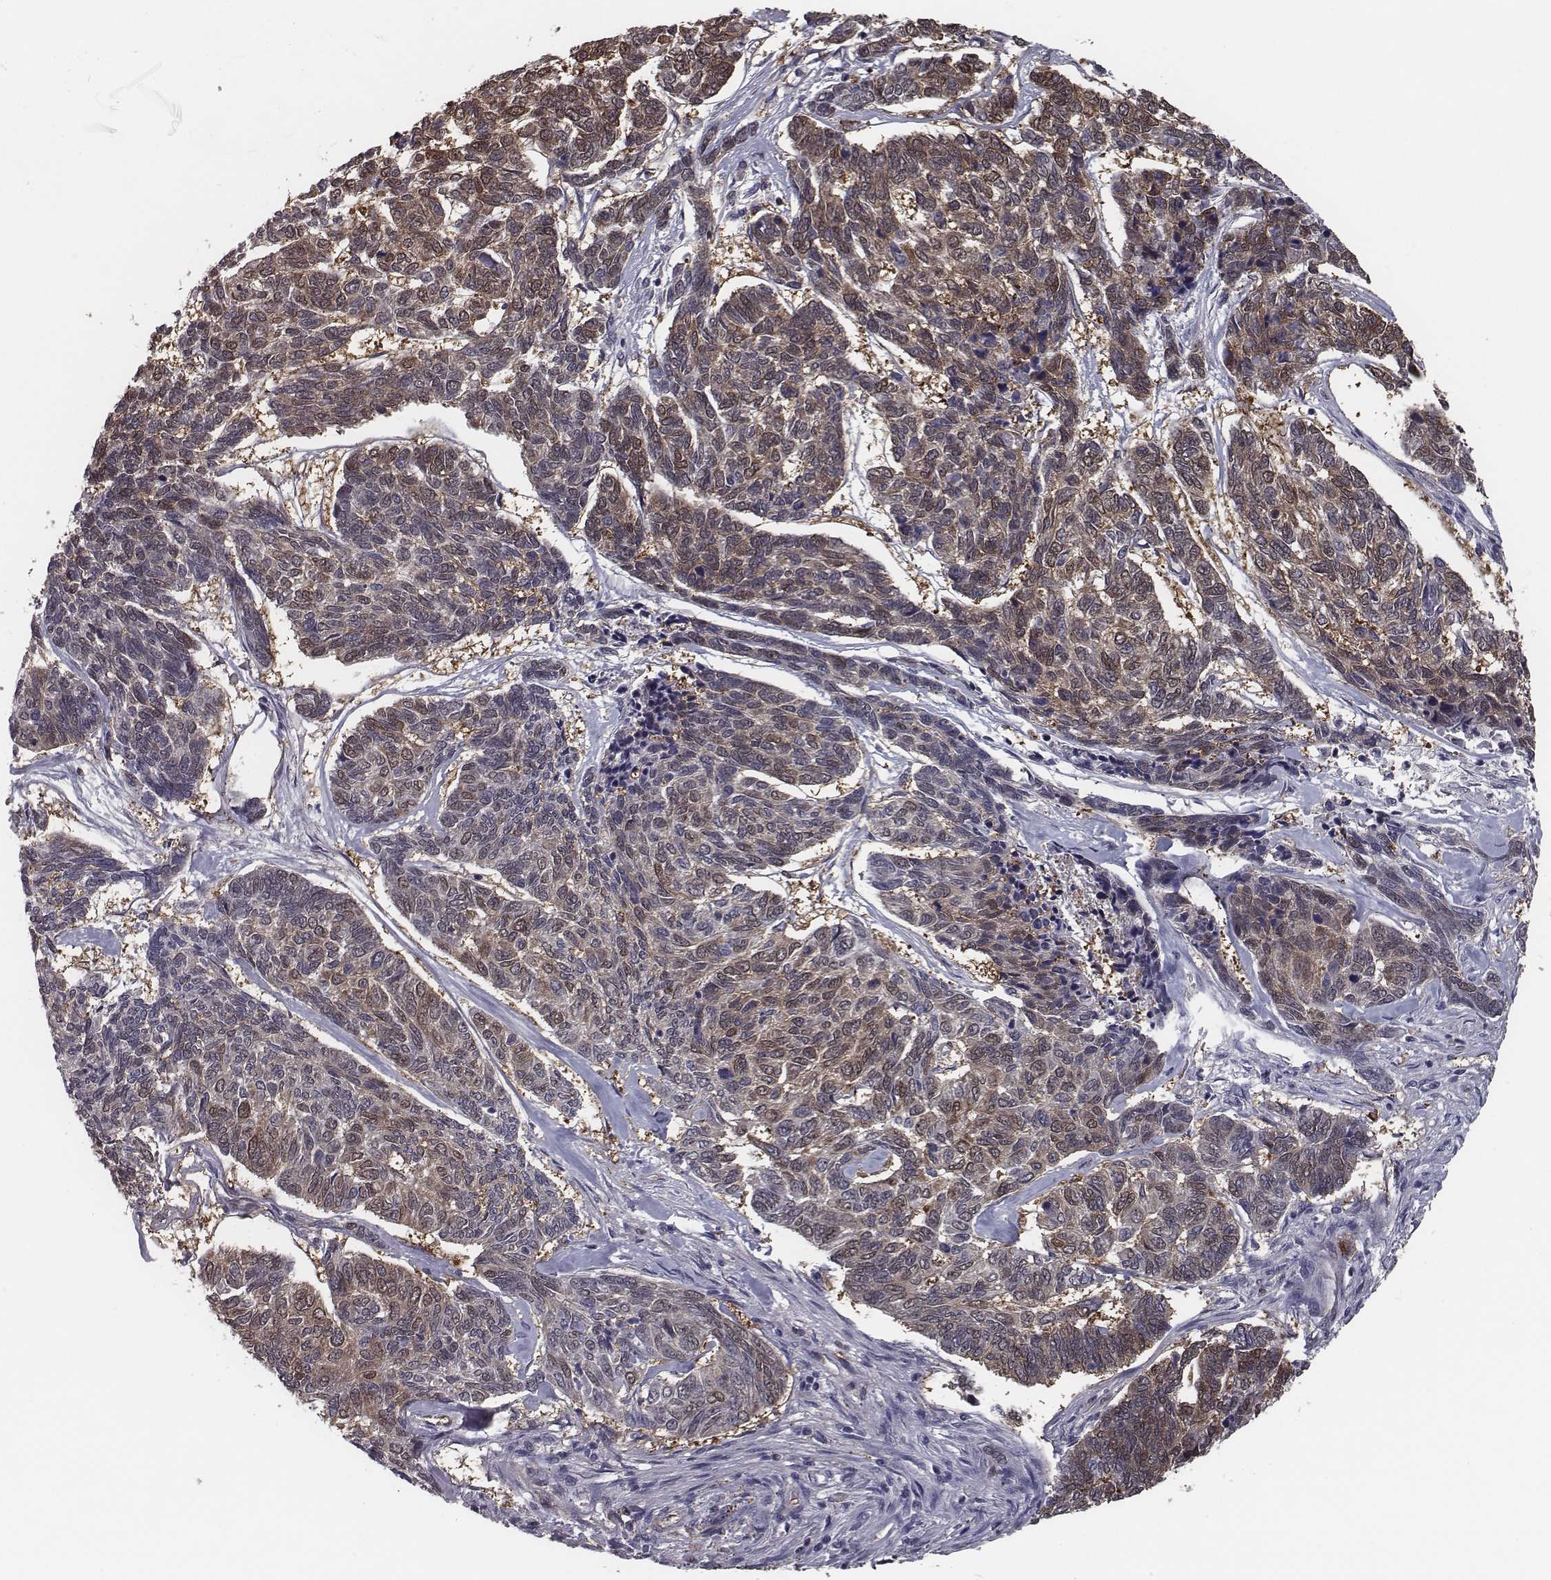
{"staining": {"intensity": "moderate", "quantity": ">75%", "location": "cytoplasmic/membranous"}, "tissue": "skin cancer", "cell_type": "Tumor cells", "image_type": "cancer", "snomed": [{"axis": "morphology", "description": "Basal cell carcinoma"}, {"axis": "topography", "description": "Skin"}], "caption": "Skin cancer (basal cell carcinoma) stained with DAB immunohistochemistry (IHC) displays medium levels of moderate cytoplasmic/membranous staining in approximately >75% of tumor cells.", "gene": "ISYNA1", "patient": {"sex": "female", "age": 65}}